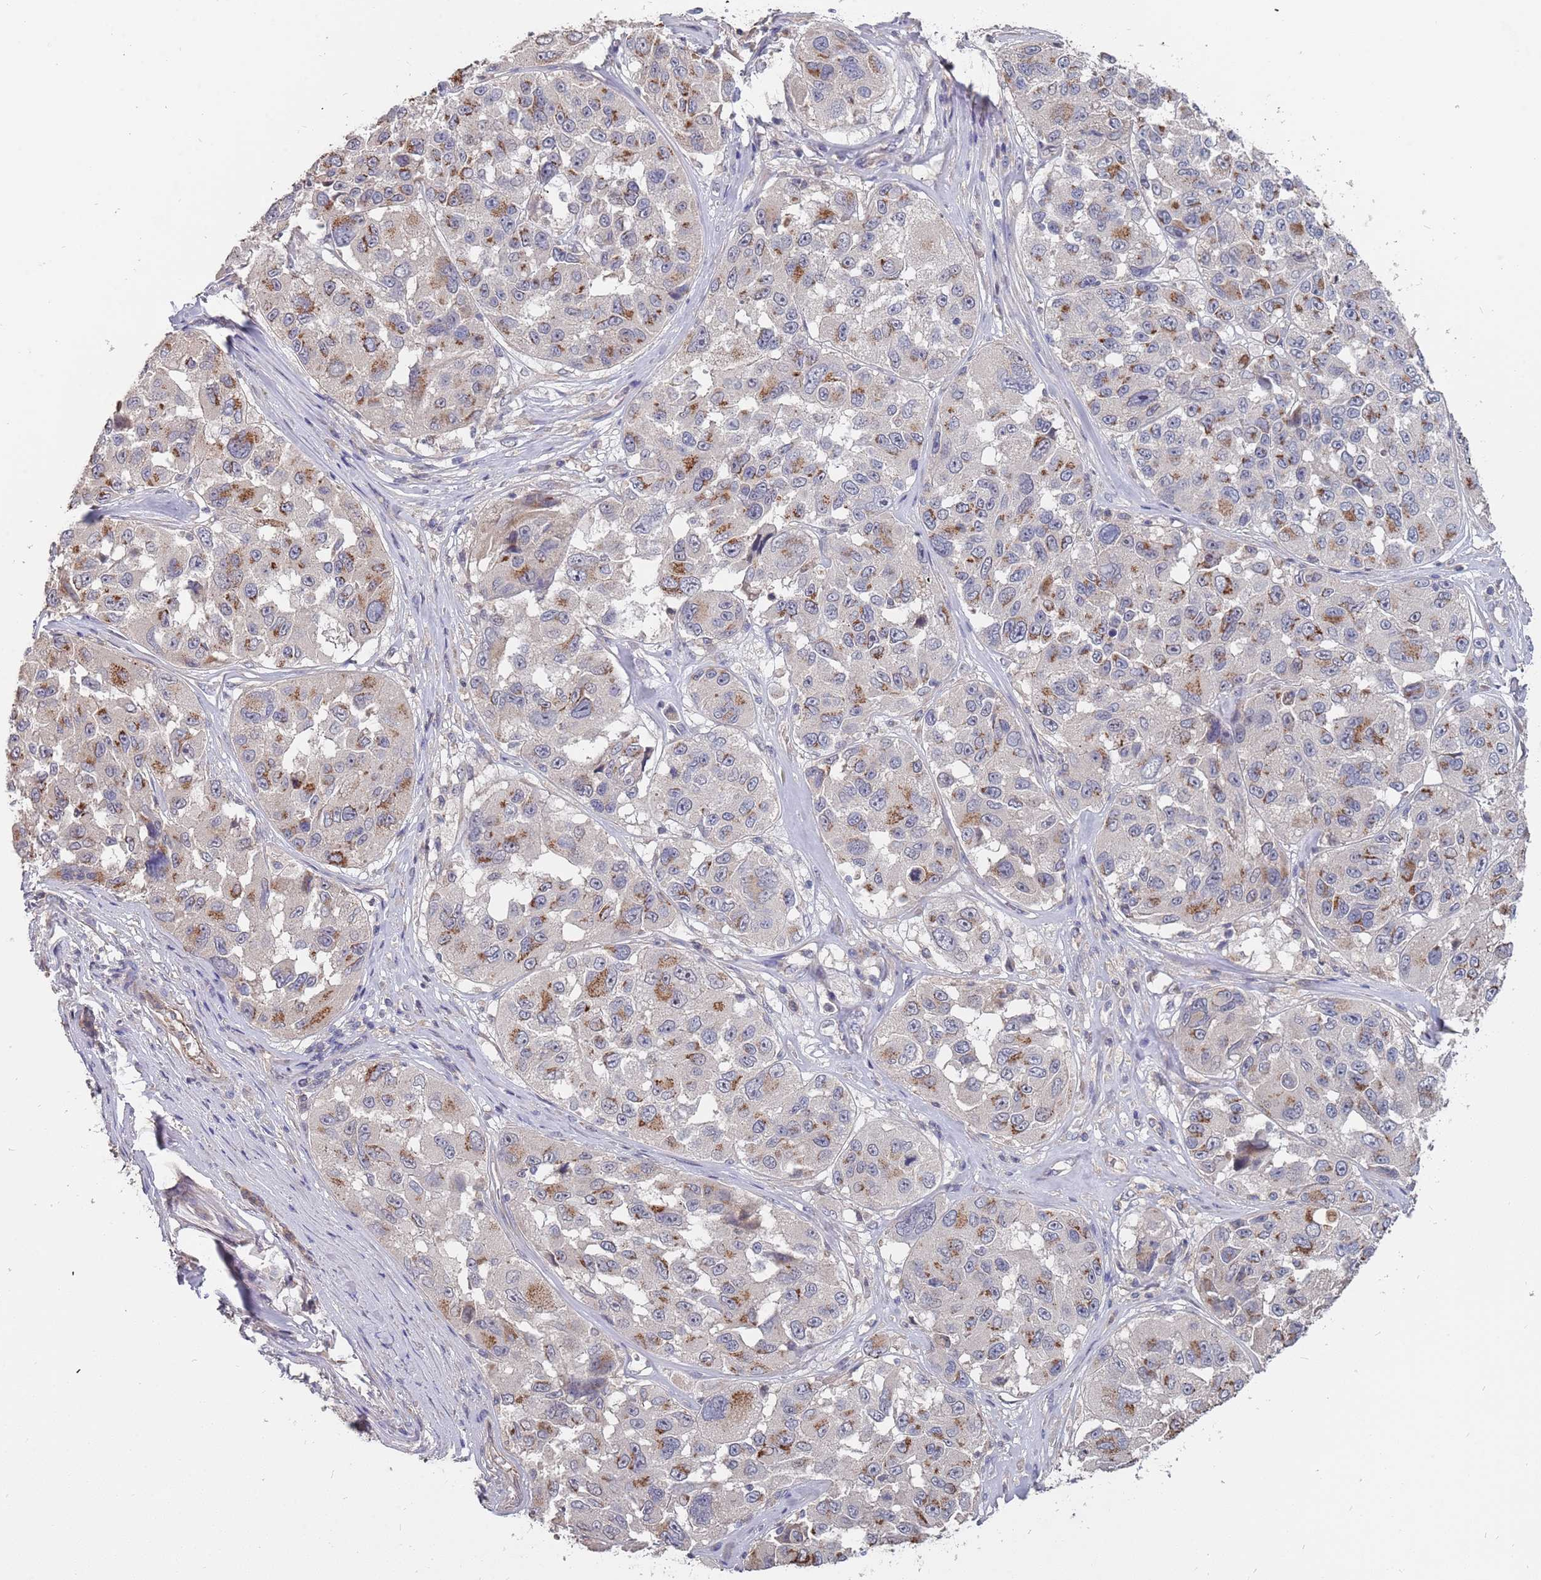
{"staining": {"intensity": "moderate", "quantity": "25%-75%", "location": "cytoplasmic/membranous"}, "tissue": "melanoma", "cell_type": "Tumor cells", "image_type": "cancer", "snomed": [{"axis": "morphology", "description": "Malignant melanoma, NOS"}, {"axis": "topography", "description": "Skin"}], "caption": "Melanoma stained with DAB immunohistochemistry shows medium levels of moderate cytoplasmic/membranous expression in about 25%-75% of tumor cells.", "gene": "TCEANC2", "patient": {"sex": "female", "age": 66}}